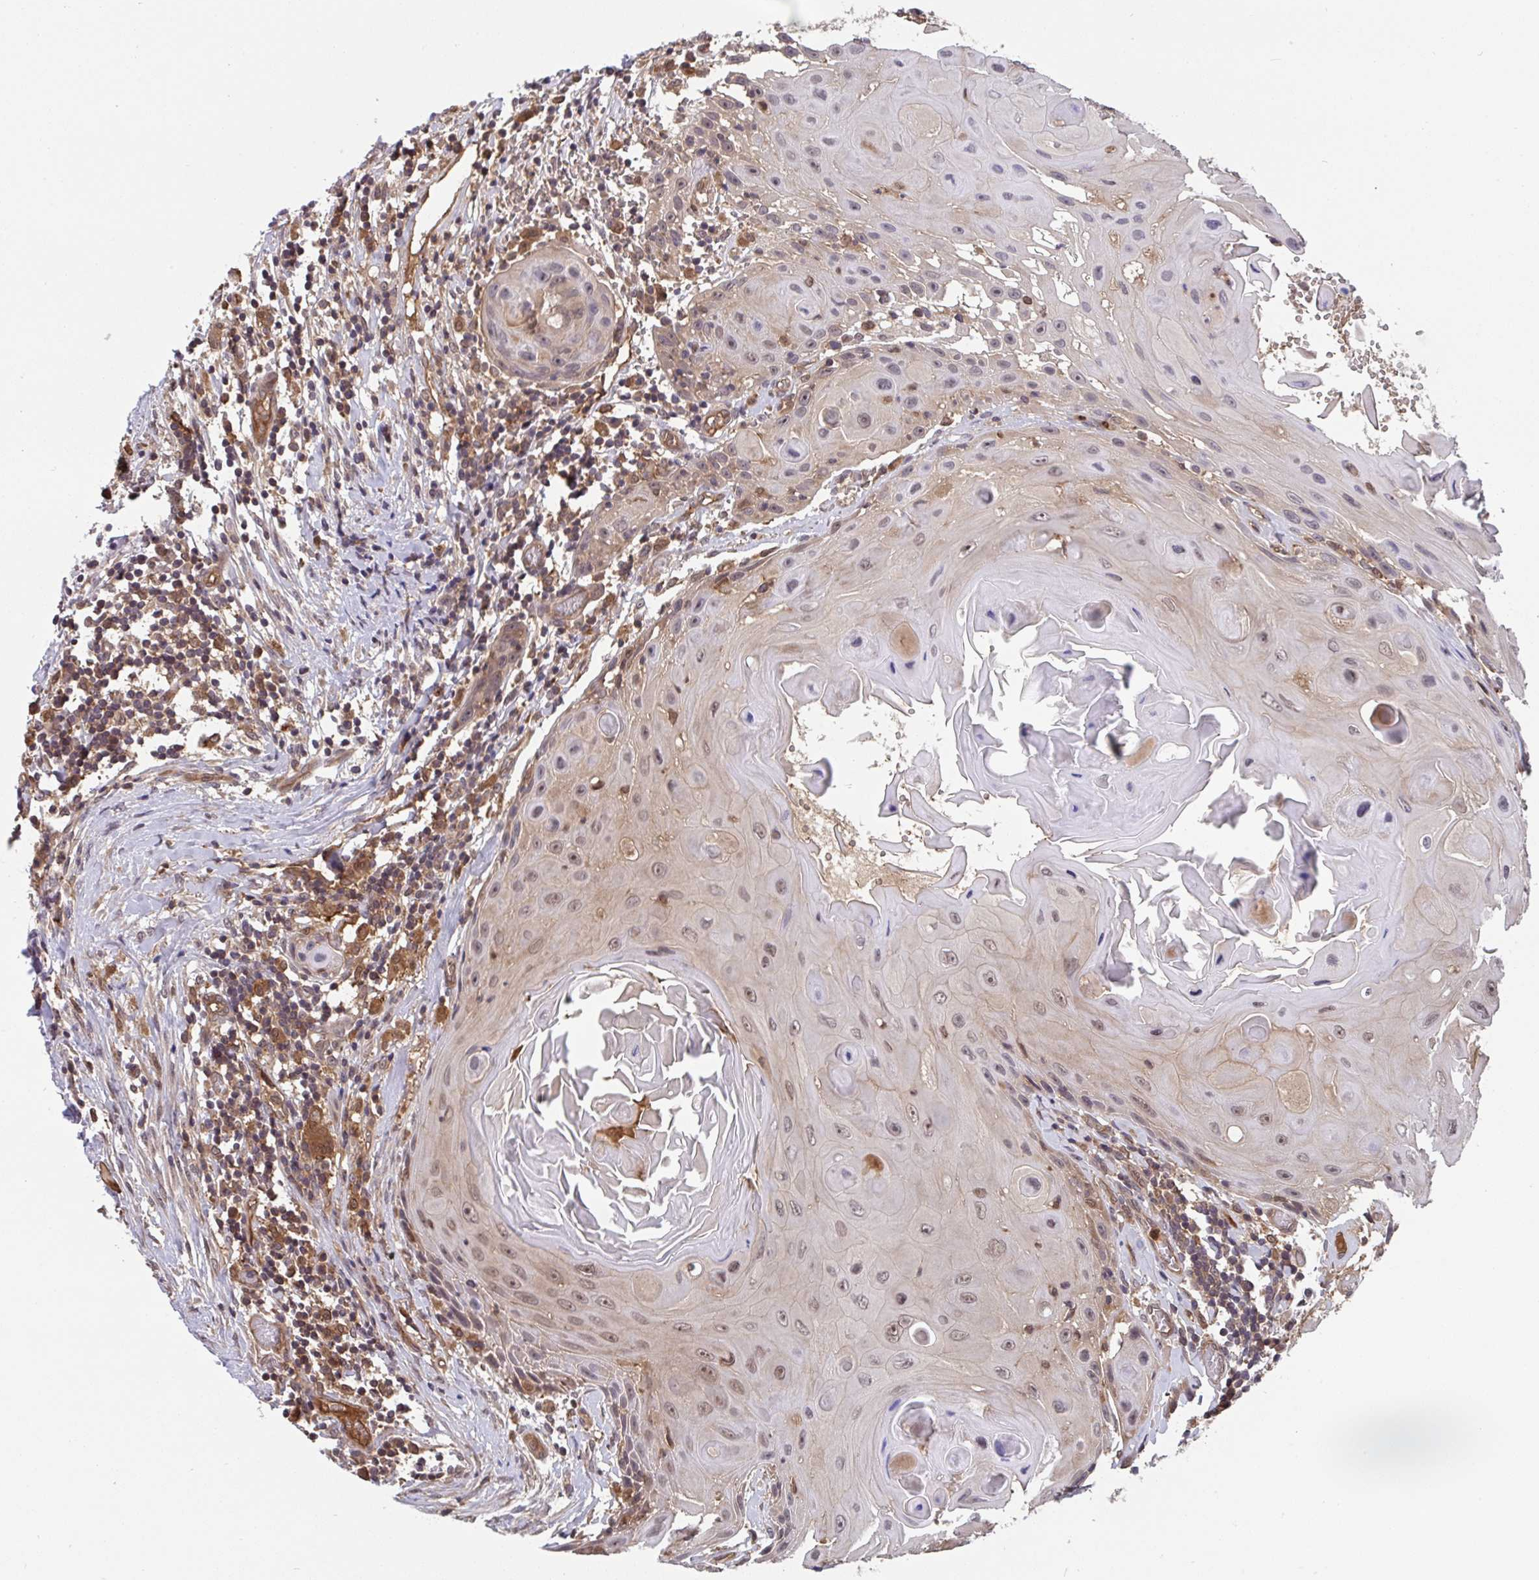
{"staining": {"intensity": "weak", "quantity": "25%-75%", "location": "nuclear"}, "tissue": "head and neck cancer", "cell_type": "Tumor cells", "image_type": "cancer", "snomed": [{"axis": "morphology", "description": "Squamous cell carcinoma, NOS"}, {"axis": "topography", "description": "Oral tissue"}, {"axis": "topography", "description": "Head-Neck"}], "caption": "DAB (3,3'-diaminobenzidine) immunohistochemical staining of head and neck cancer (squamous cell carcinoma) reveals weak nuclear protein expression in approximately 25%-75% of tumor cells.", "gene": "TIGAR", "patient": {"sex": "male", "age": 49}}